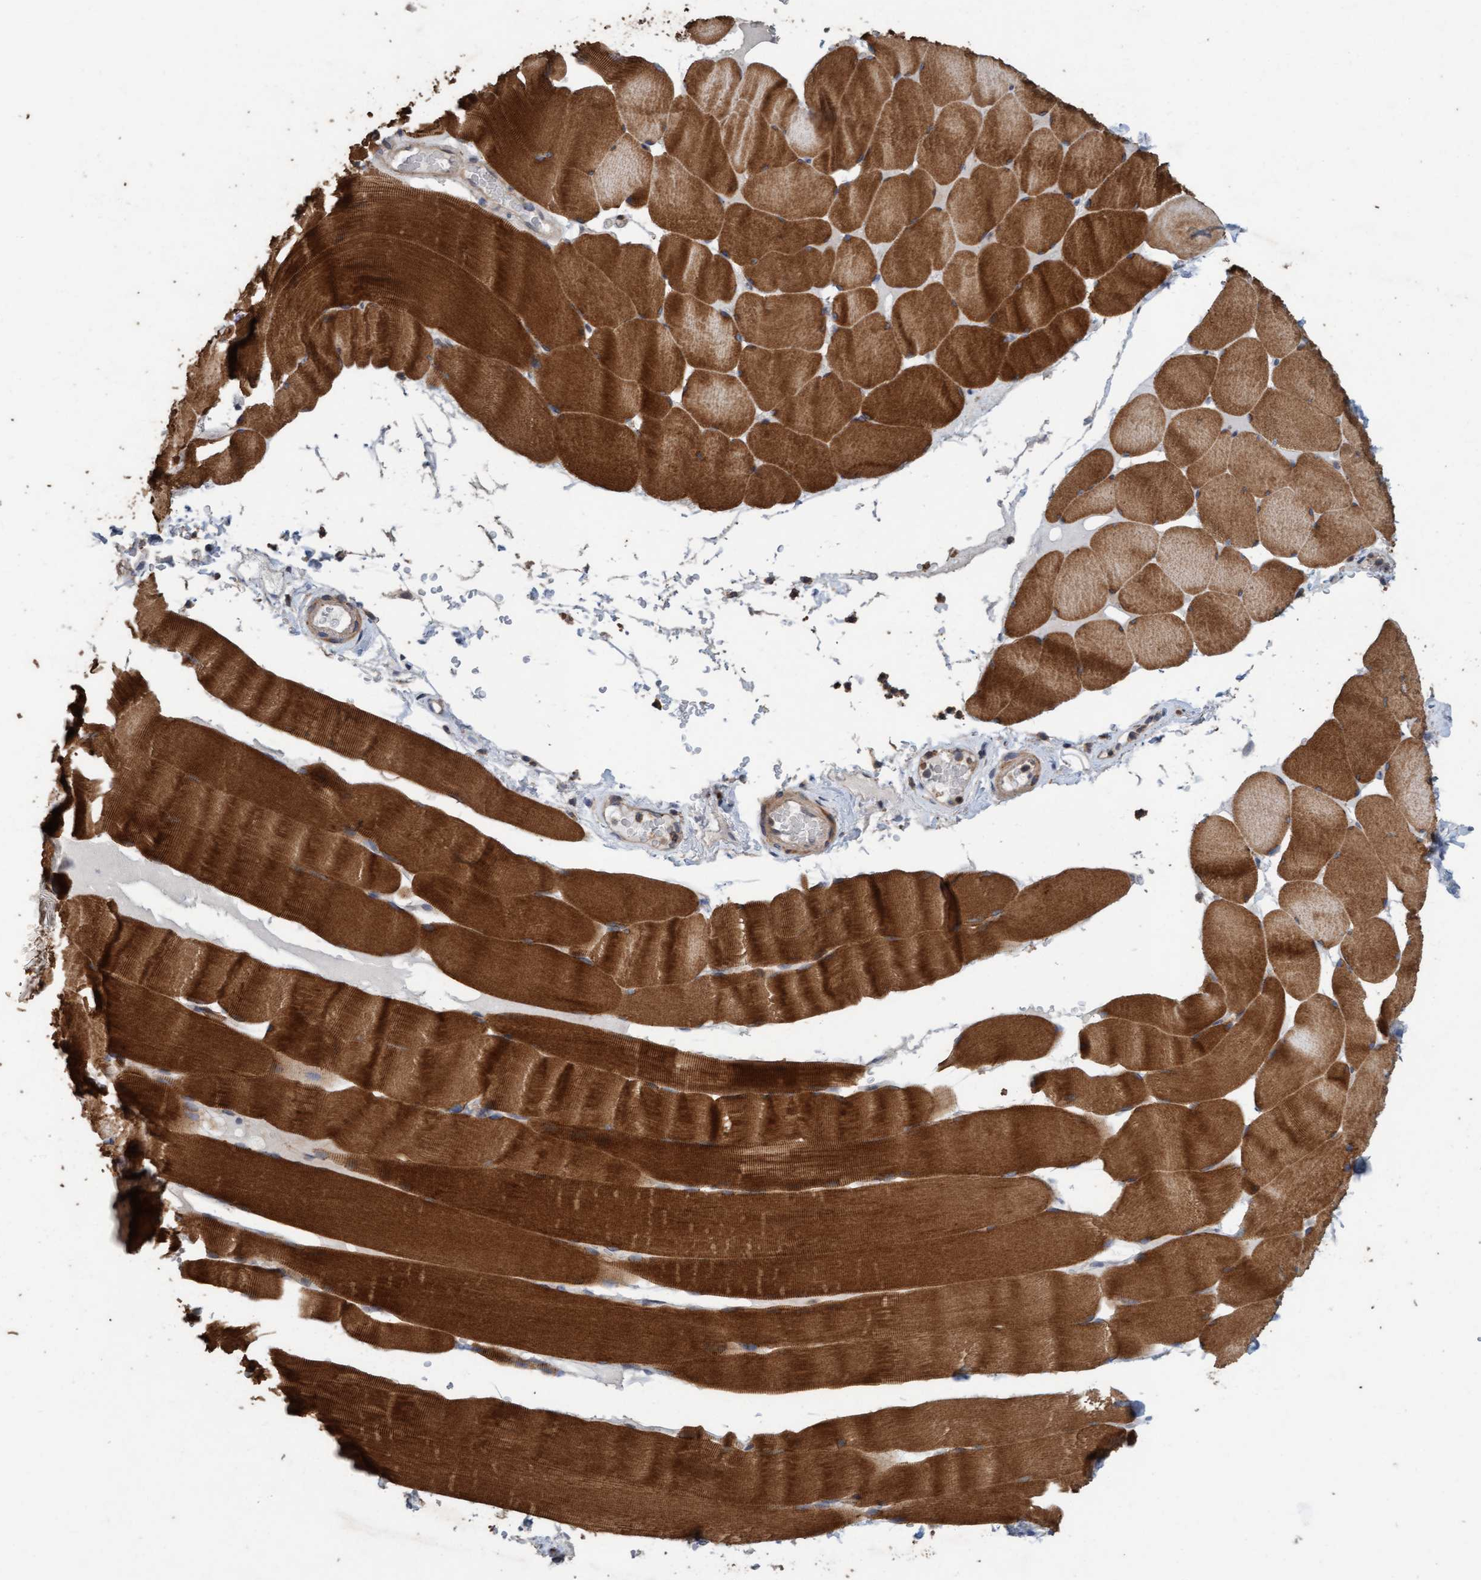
{"staining": {"intensity": "strong", "quantity": ">75%", "location": "cytoplasmic/membranous"}, "tissue": "skeletal muscle", "cell_type": "Myocytes", "image_type": "normal", "snomed": [{"axis": "morphology", "description": "Normal tissue, NOS"}, {"axis": "topography", "description": "Skeletal muscle"}], "caption": "The micrograph exhibits staining of normal skeletal muscle, revealing strong cytoplasmic/membranous protein staining (brown color) within myocytes.", "gene": "LONRF1", "patient": {"sex": "male", "age": 62}}